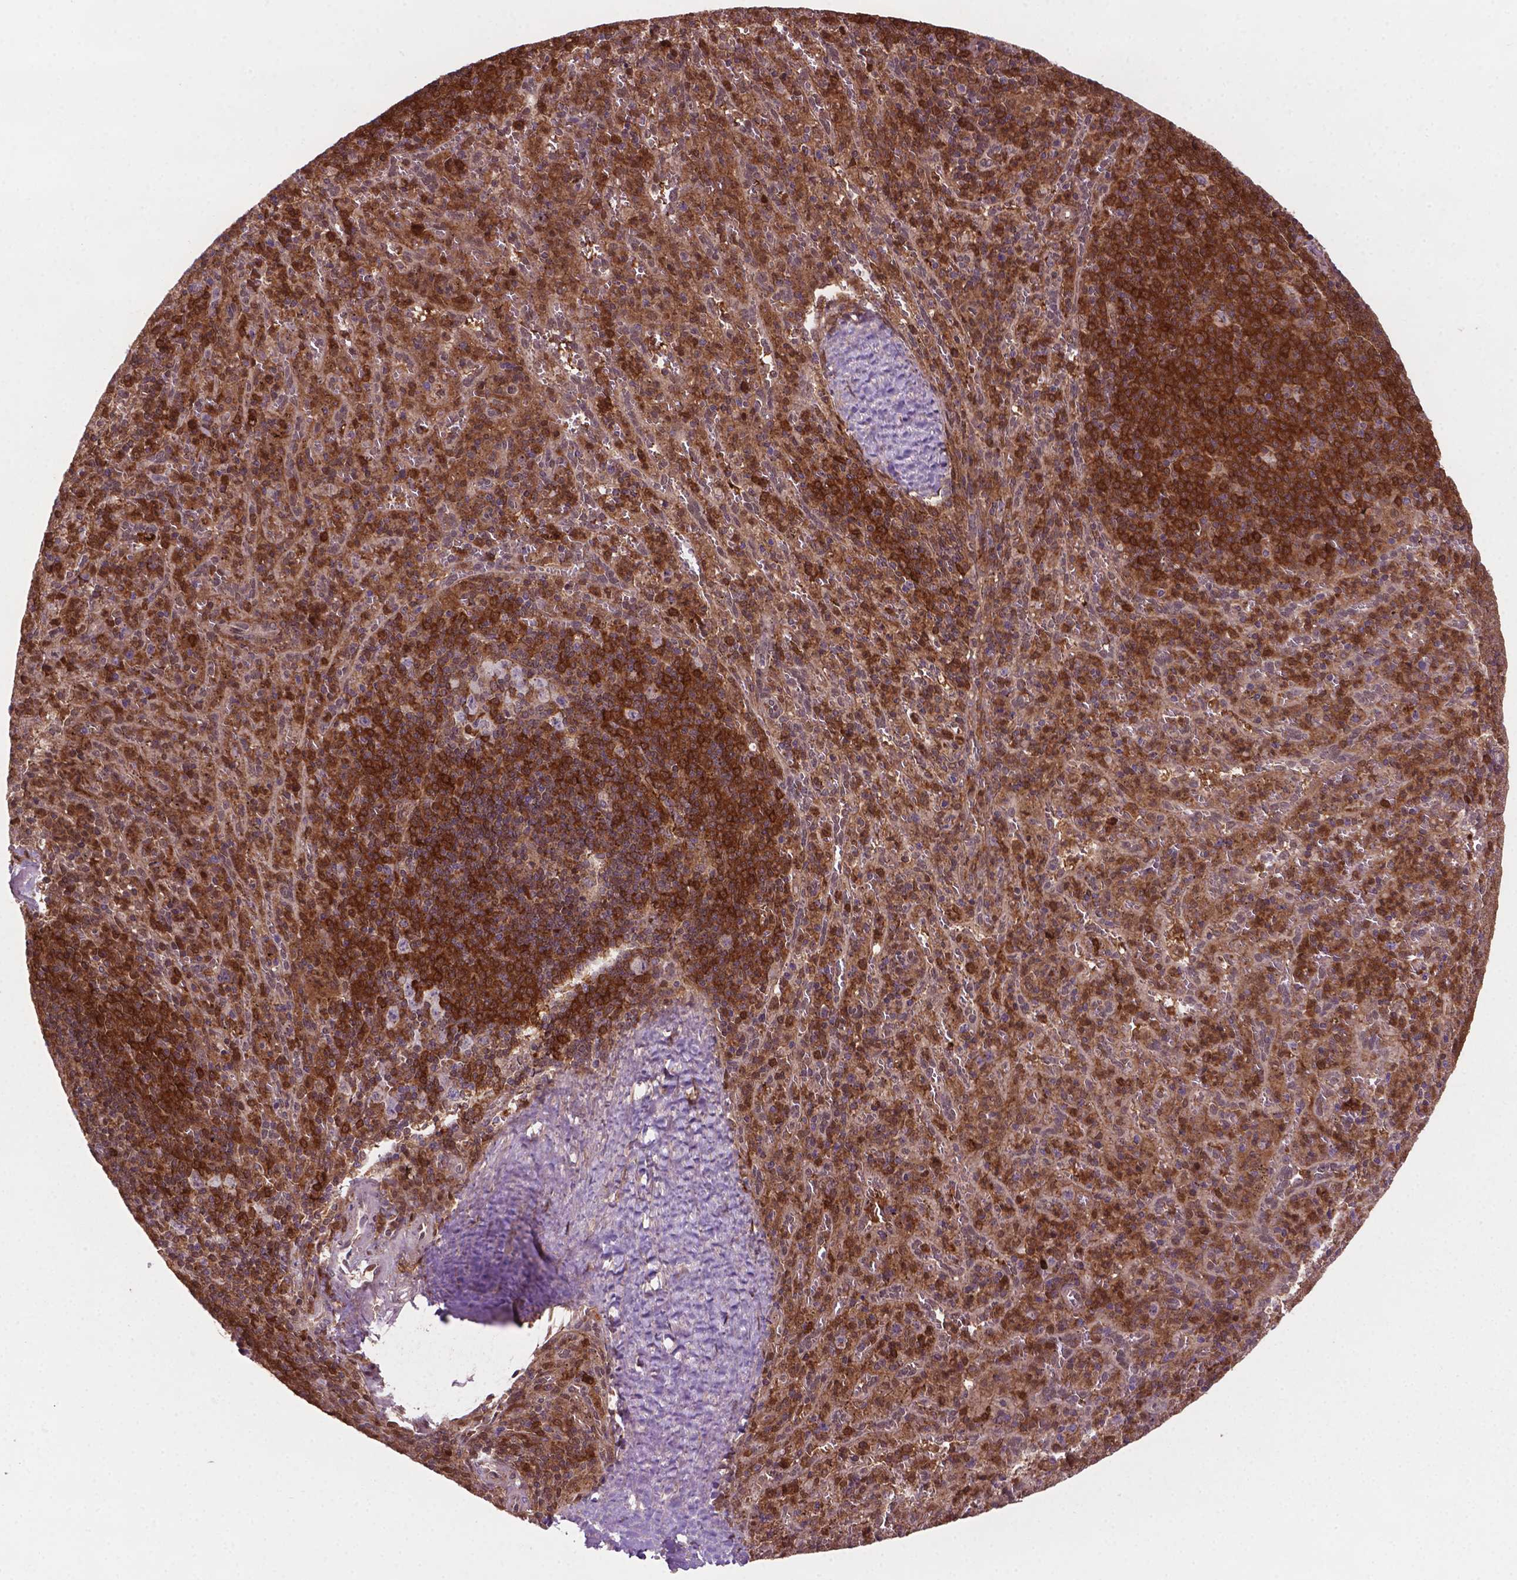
{"staining": {"intensity": "moderate", "quantity": ">75%", "location": "cytoplasmic/membranous,nuclear"}, "tissue": "spleen", "cell_type": "Cells in red pulp", "image_type": "normal", "snomed": [{"axis": "morphology", "description": "Normal tissue, NOS"}, {"axis": "topography", "description": "Spleen"}], "caption": "Immunohistochemistry (DAB (3,3'-diaminobenzidine)) staining of normal spleen demonstrates moderate cytoplasmic/membranous,nuclear protein expression in about >75% of cells in red pulp. Immunohistochemistry (ihc) stains the protein in brown and the nuclei are stained blue.", "gene": "PLIN3", "patient": {"sex": "male", "age": 57}}